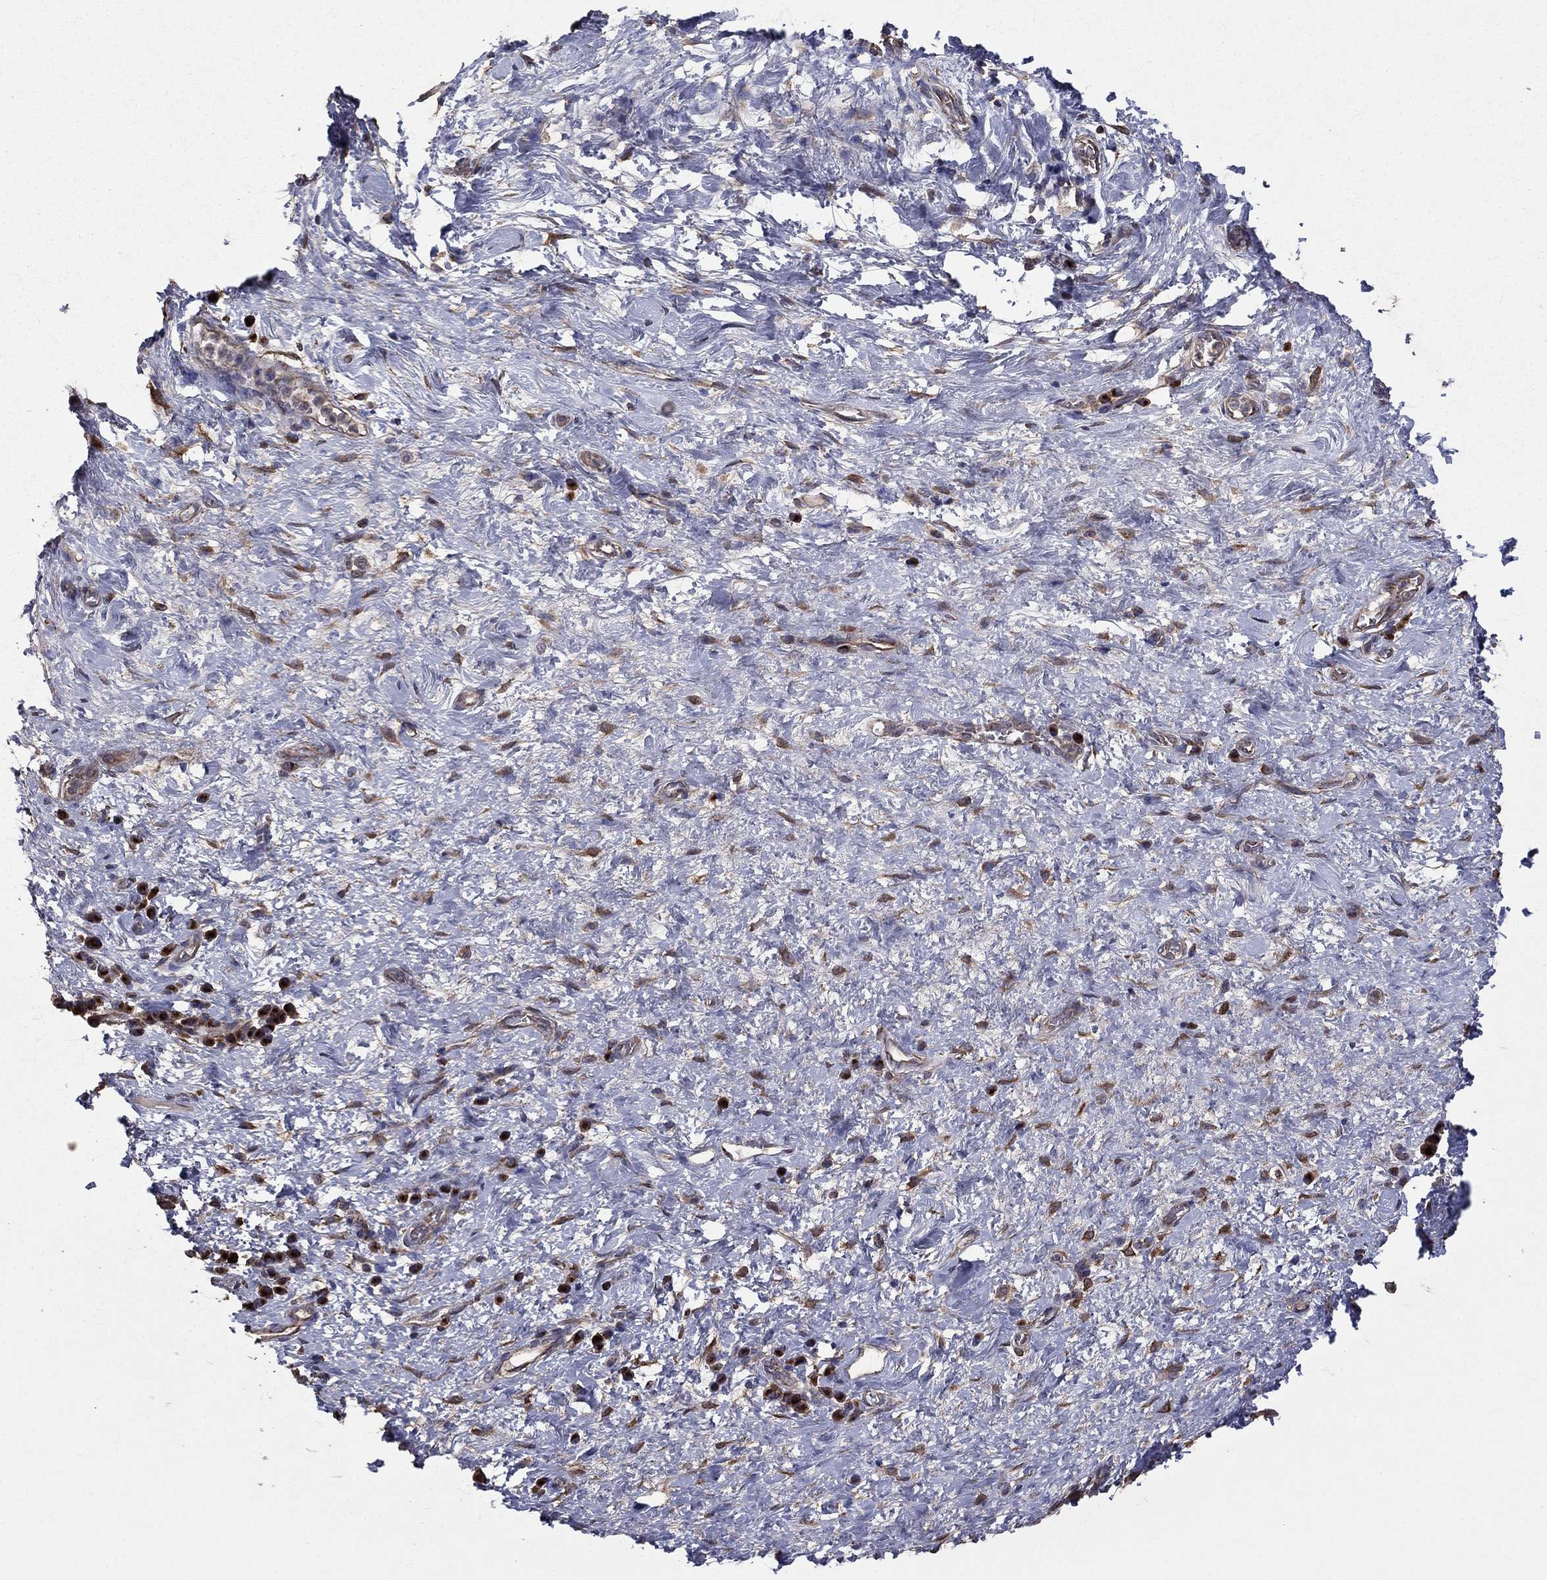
{"staining": {"intensity": "negative", "quantity": "none", "location": "none"}, "tissue": "stomach cancer", "cell_type": "Tumor cells", "image_type": "cancer", "snomed": [{"axis": "morphology", "description": "Normal tissue, NOS"}, {"axis": "morphology", "description": "Adenocarcinoma, NOS"}, {"axis": "topography", "description": "Stomach"}], "caption": "This is a histopathology image of IHC staining of stomach adenocarcinoma, which shows no expression in tumor cells.", "gene": "FLT4", "patient": {"sex": "female", "age": 64}}